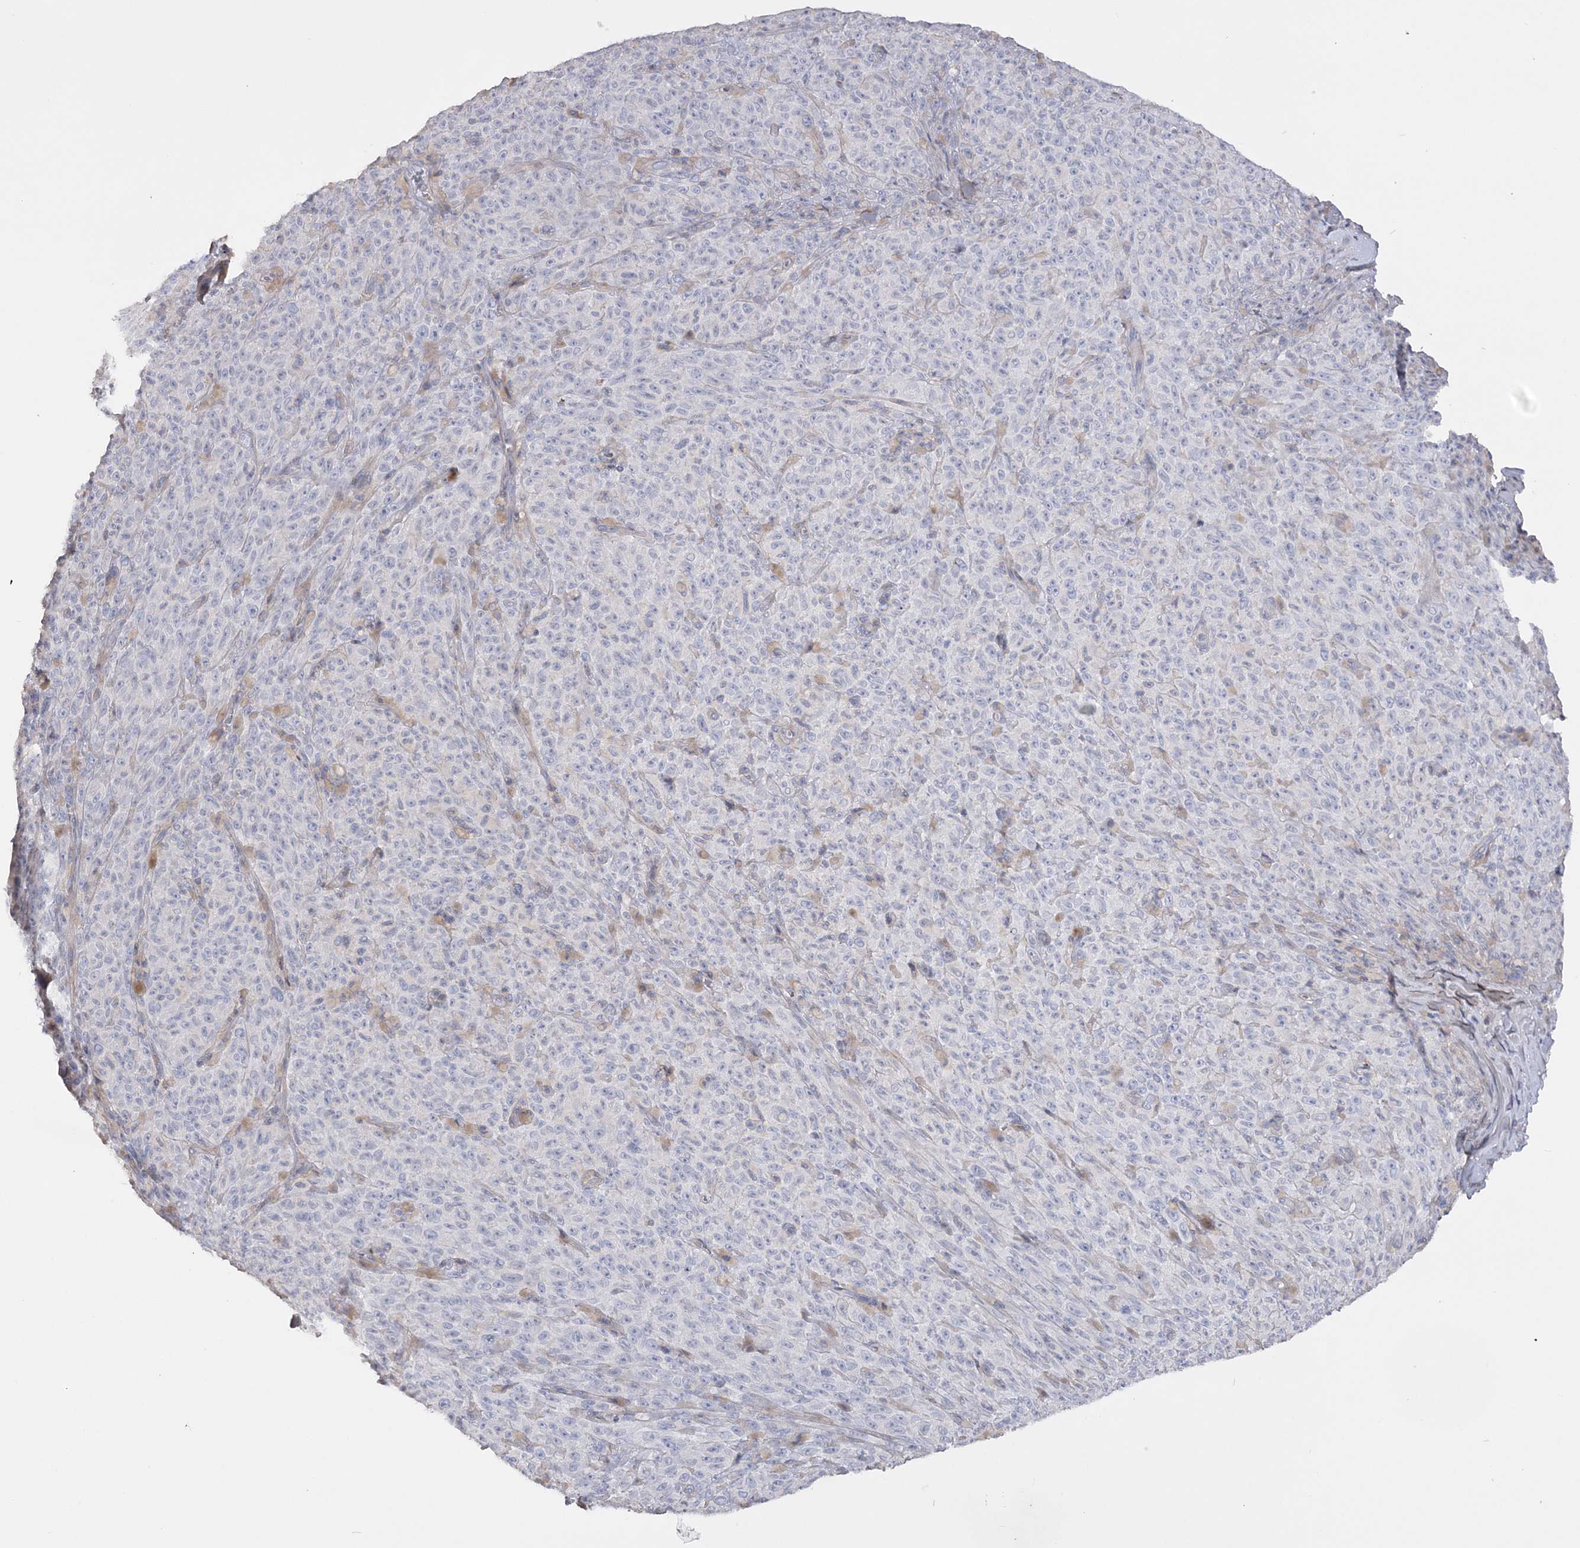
{"staining": {"intensity": "negative", "quantity": "none", "location": "none"}, "tissue": "melanoma", "cell_type": "Tumor cells", "image_type": "cancer", "snomed": [{"axis": "morphology", "description": "Malignant melanoma, NOS"}, {"axis": "topography", "description": "Skin"}], "caption": "Immunohistochemistry image of neoplastic tissue: malignant melanoma stained with DAB displays no significant protein expression in tumor cells.", "gene": "SLFN14", "patient": {"sex": "female", "age": 82}}